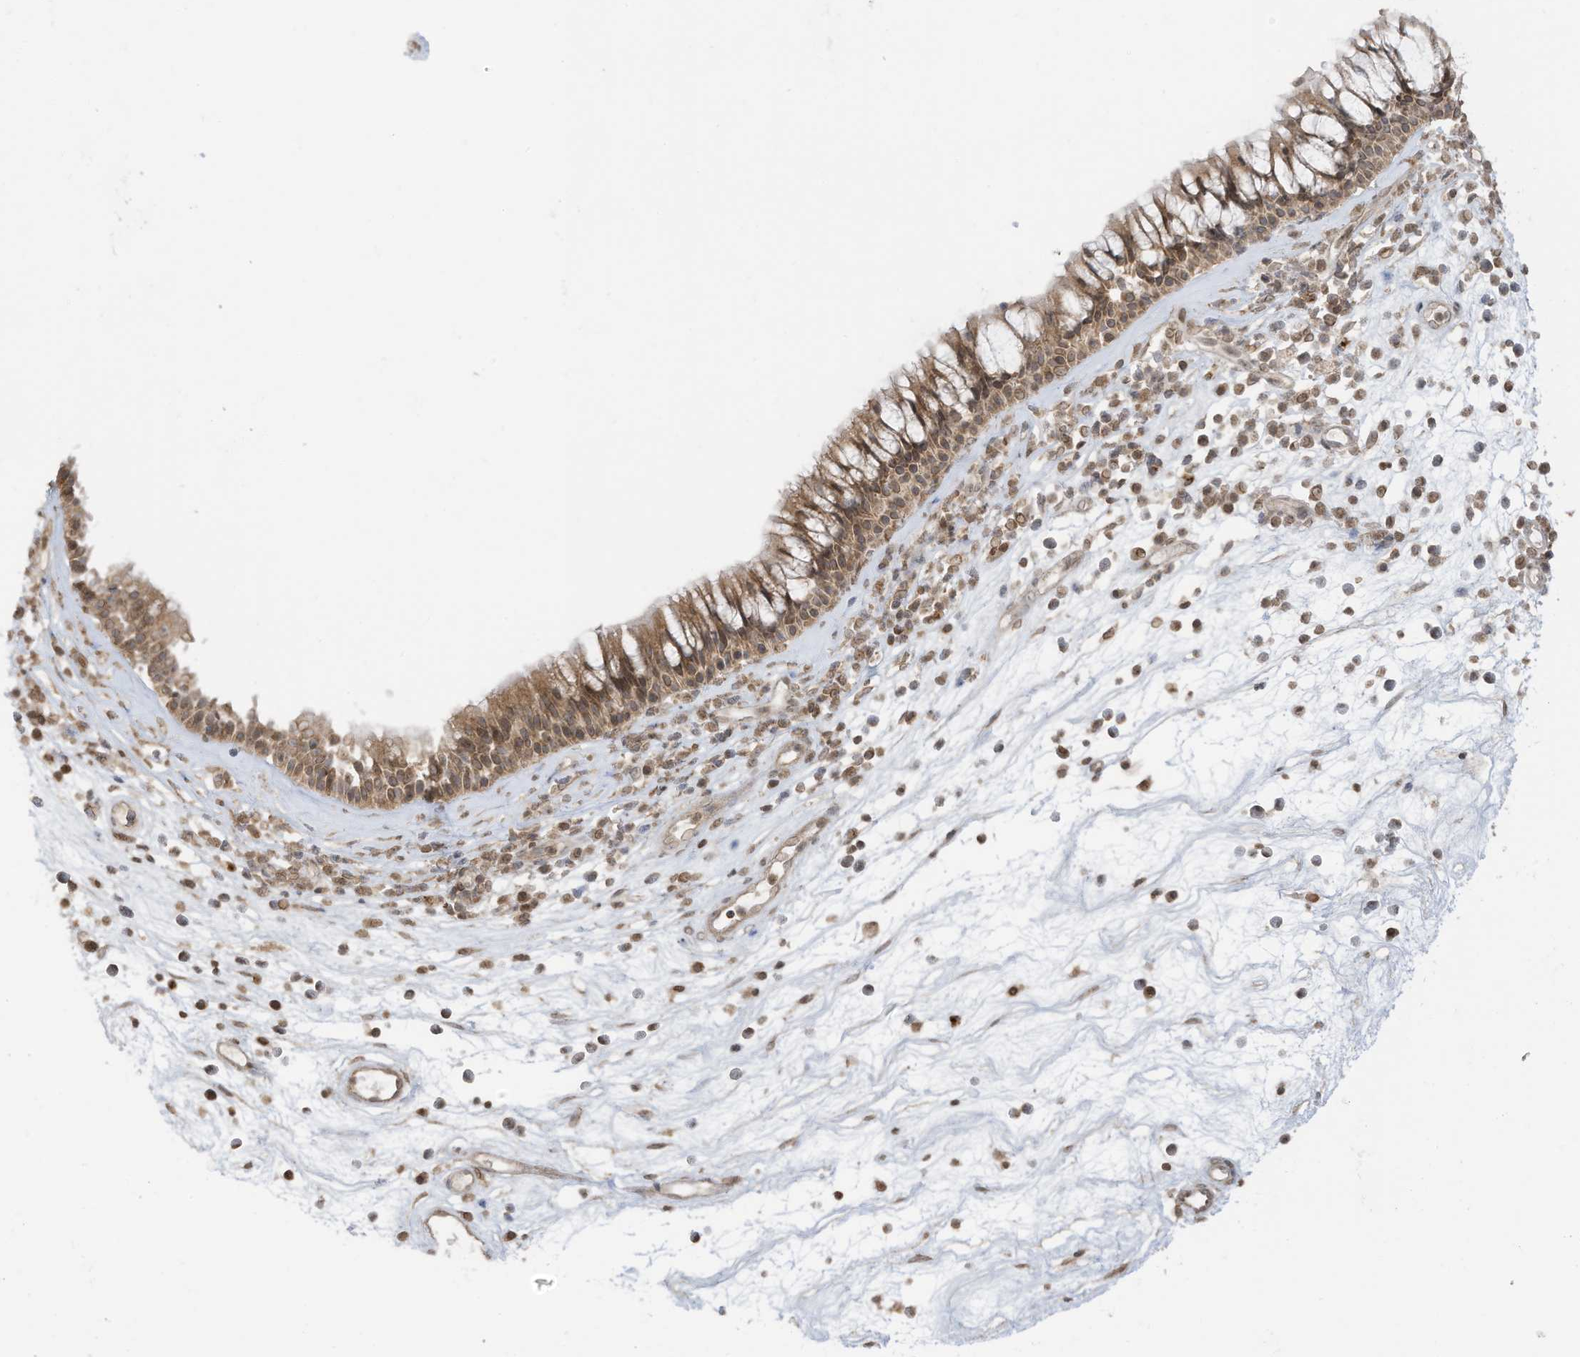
{"staining": {"intensity": "moderate", "quantity": "25%-75%", "location": "cytoplasmic/membranous,nuclear"}, "tissue": "nasopharynx", "cell_type": "Respiratory epithelial cells", "image_type": "normal", "snomed": [{"axis": "morphology", "description": "Normal tissue, NOS"}, {"axis": "morphology", "description": "Inflammation, NOS"}, {"axis": "morphology", "description": "Malignant melanoma, Metastatic site"}, {"axis": "topography", "description": "Nasopharynx"}], "caption": "Immunohistochemistry (IHC) of benign nasopharynx demonstrates medium levels of moderate cytoplasmic/membranous,nuclear expression in approximately 25%-75% of respiratory epithelial cells. (DAB (3,3'-diaminobenzidine) = brown stain, brightfield microscopy at high magnification).", "gene": "KPNB1", "patient": {"sex": "male", "age": 70}}